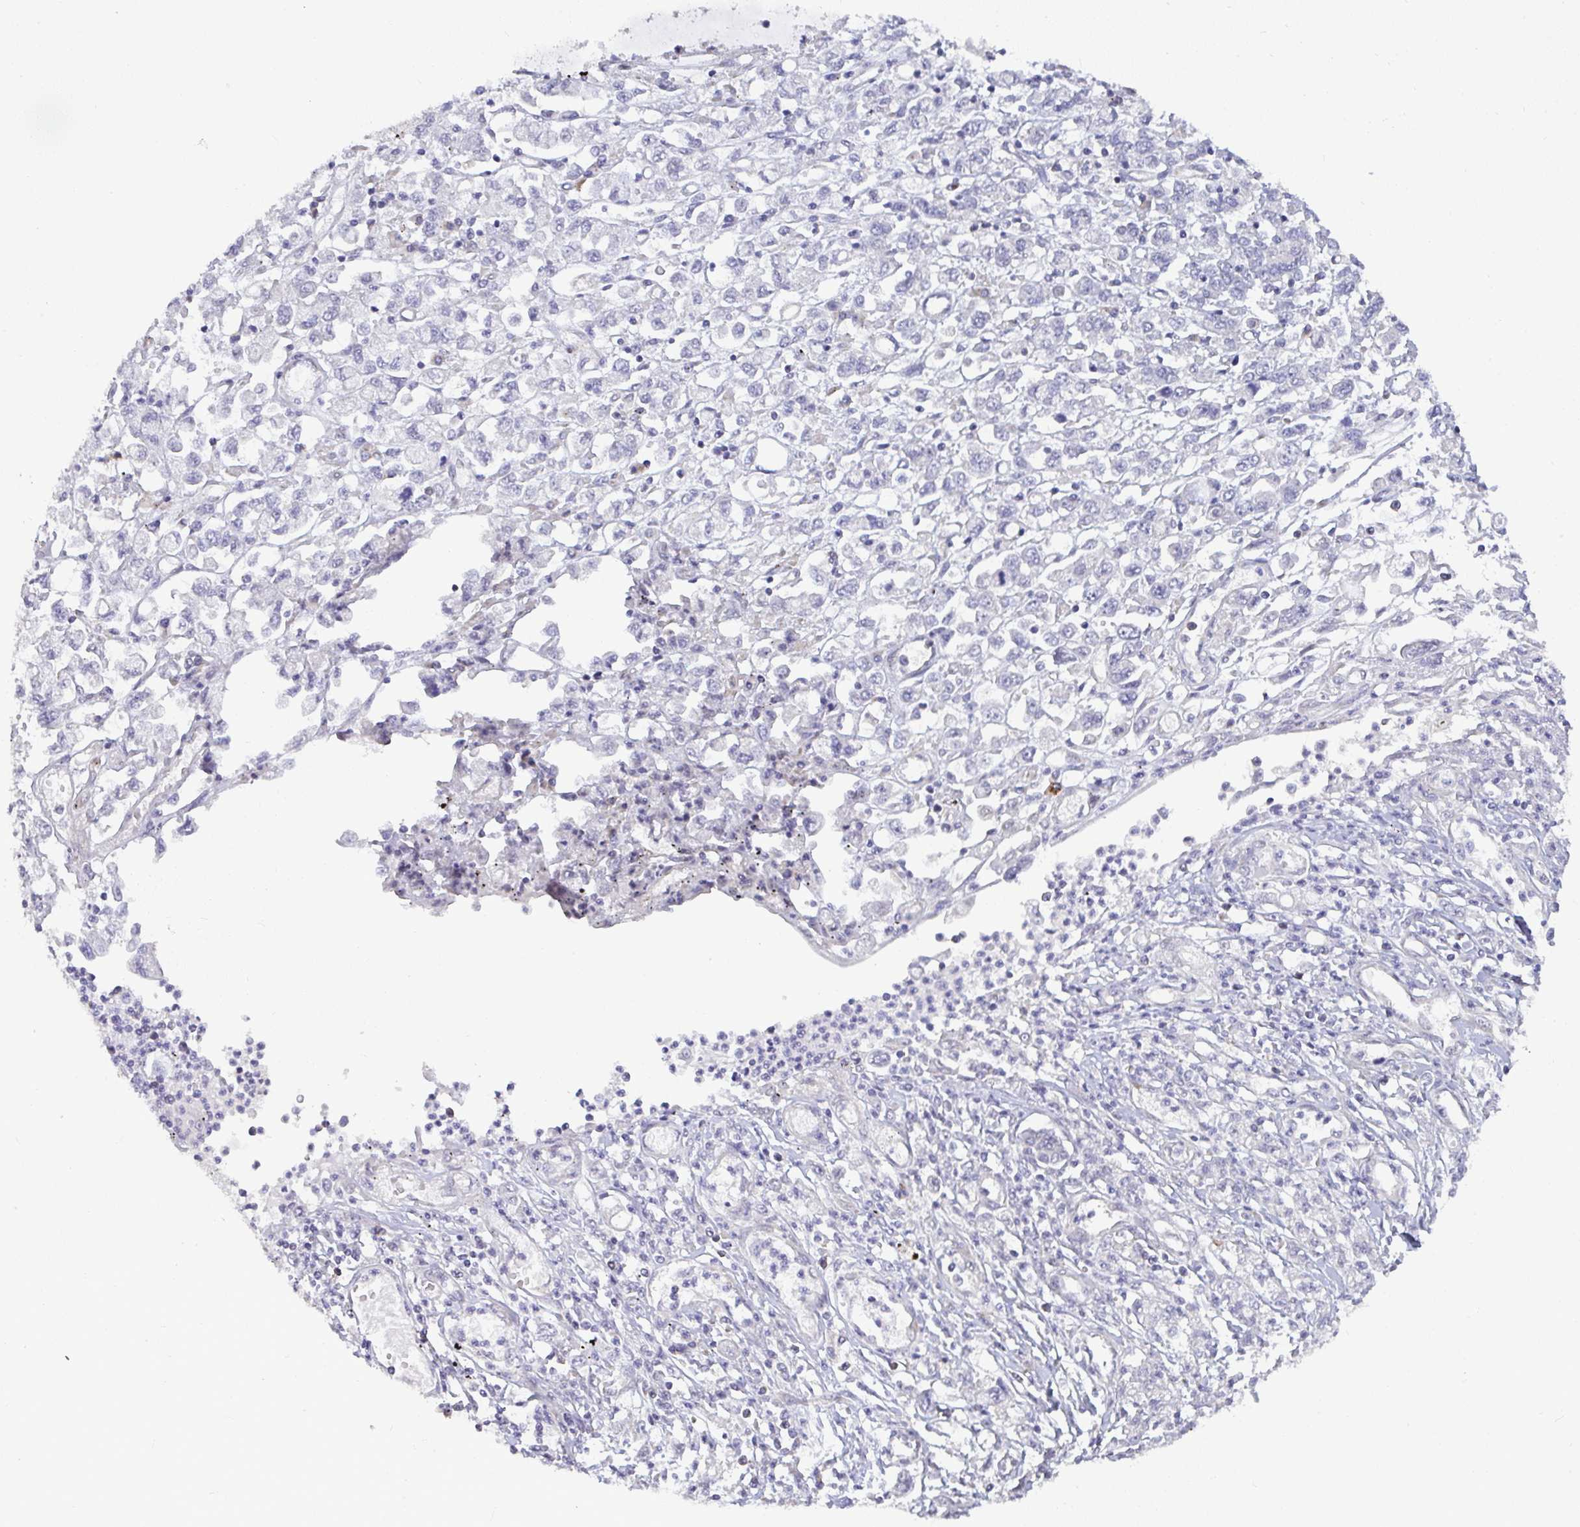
{"staining": {"intensity": "negative", "quantity": "none", "location": "none"}, "tissue": "stomach cancer", "cell_type": "Tumor cells", "image_type": "cancer", "snomed": [{"axis": "morphology", "description": "Adenocarcinoma, NOS"}, {"axis": "topography", "description": "Stomach"}], "caption": "A high-resolution micrograph shows immunohistochemistry staining of stomach cancer (adenocarcinoma), which exhibits no significant expression in tumor cells.", "gene": "SRRM4", "patient": {"sex": "female", "age": 76}}